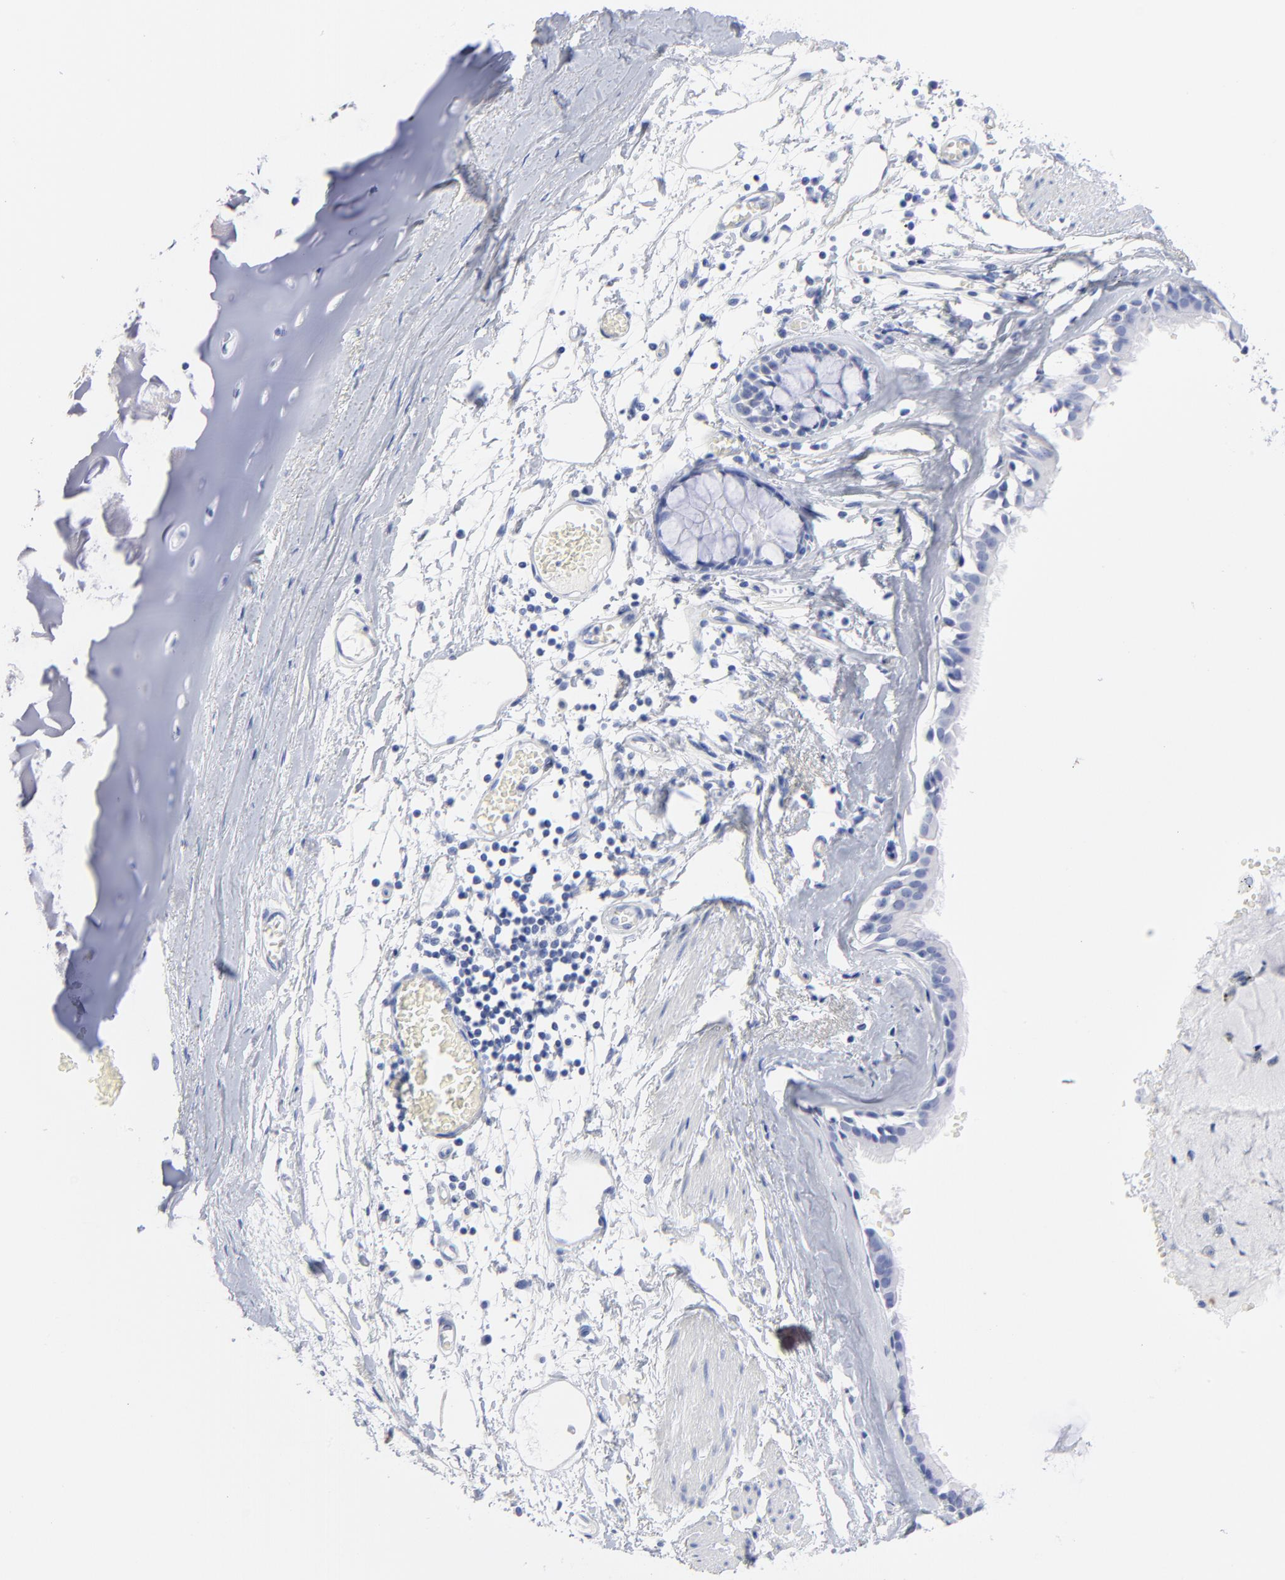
{"staining": {"intensity": "negative", "quantity": "none", "location": "none"}, "tissue": "bronchus", "cell_type": "Respiratory epithelial cells", "image_type": "normal", "snomed": [{"axis": "morphology", "description": "Normal tissue, NOS"}, {"axis": "topography", "description": "Bronchus"}, {"axis": "topography", "description": "Lung"}], "caption": "Benign bronchus was stained to show a protein in brown. There is no significant expression in respiratory epithelial cells. (Immunohistochemistry (ihc), brightfield microscopy, high magnification).", "gene": "ACY1", "patient": {"sex": "female", "age": 56}}